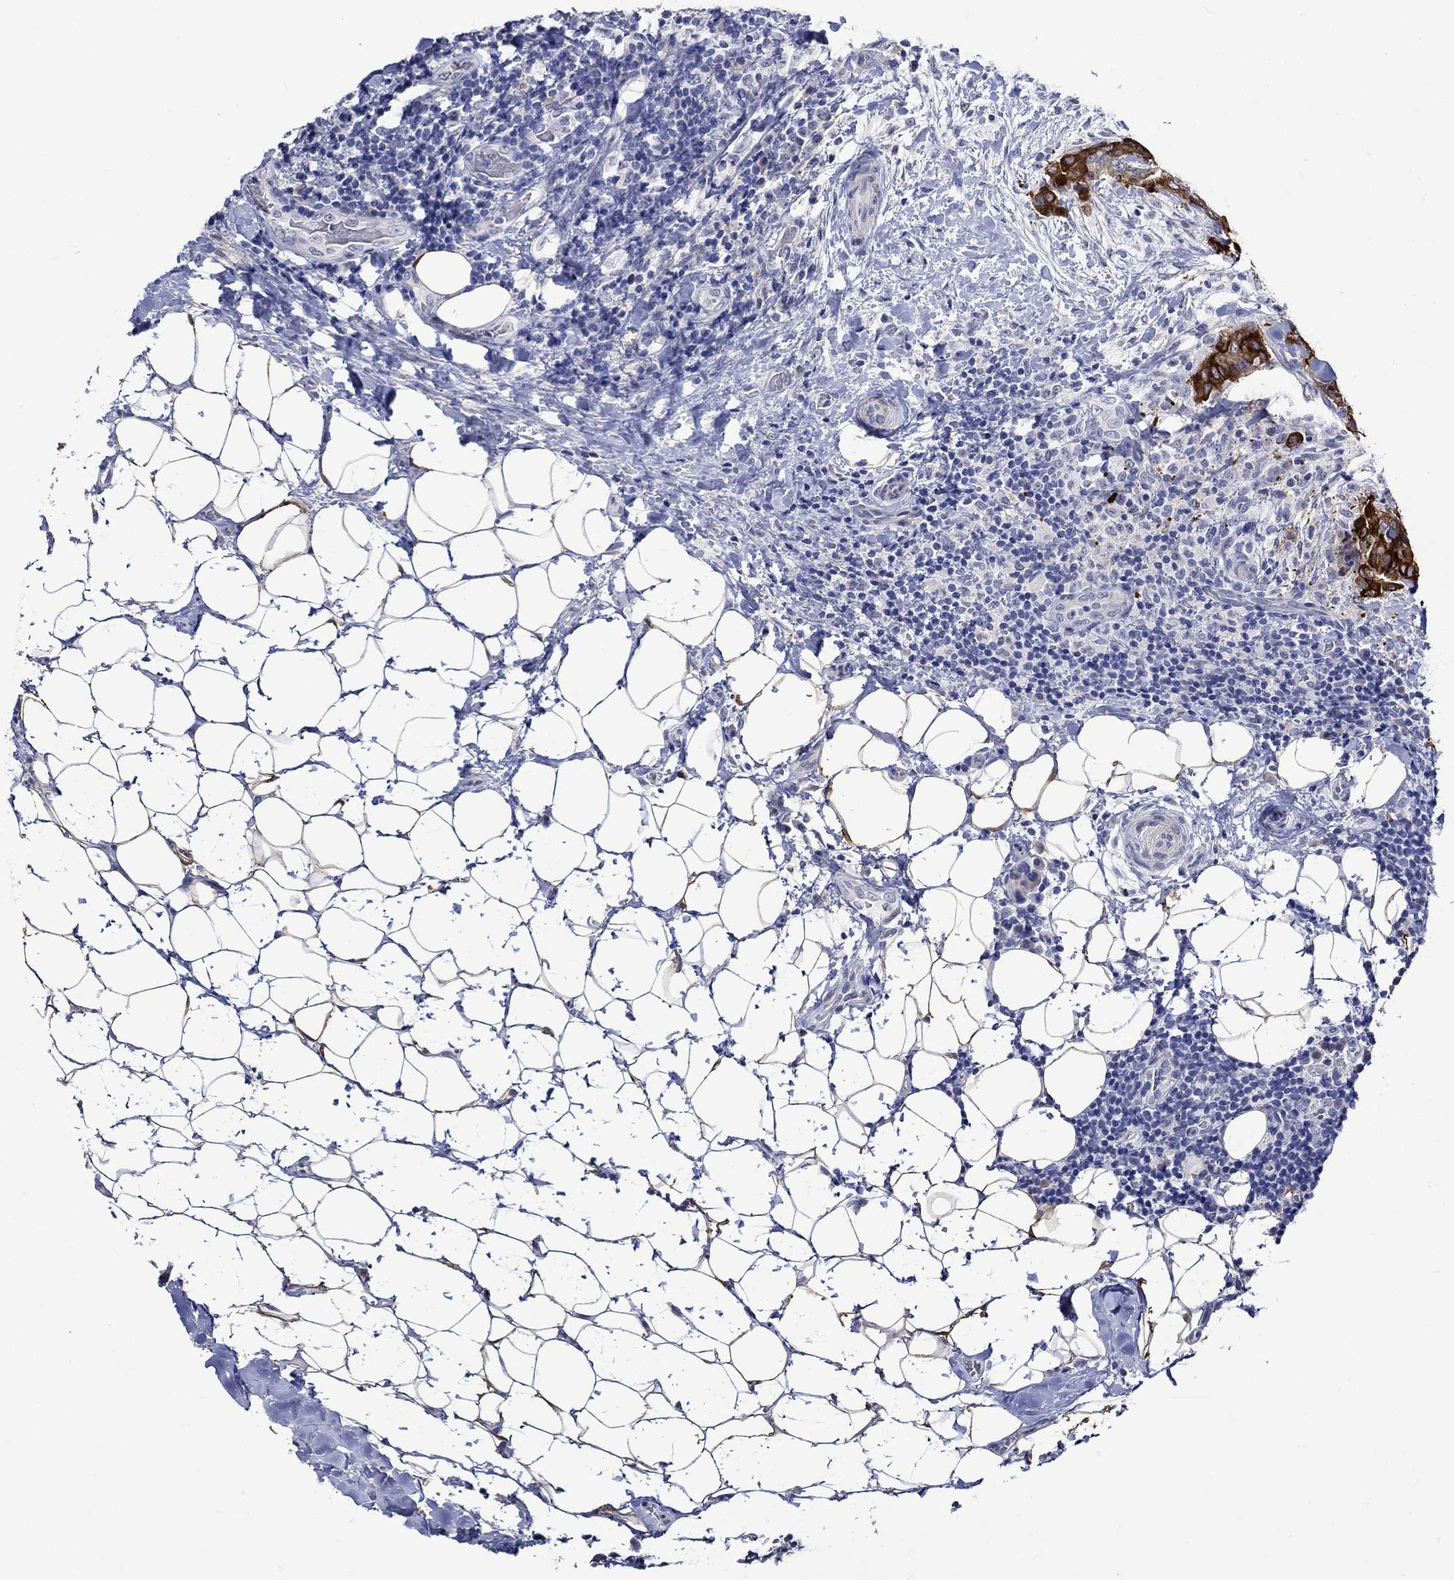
{"staining": {"intensity": "strong", "quantity": "<25%", "location": "cytoplasmic/membranous"}, "tissue": "thyroid cancer", "cell_type": "Tumor cells", "image_type": "cancer", "snomed": [{"axis": "morphology", "description": "Papillary adenocarcinoma, NOS"}, {"axis": "topography", "description": "Thyroid gland"}], "caption": "Protein expression analysis of thyroid cancer exhibits strong cytoplasmic/membranous staining in about <25% of tumor cells.", "gene": "CRYAB", "patient": {"sex": "male", "age": 61}}